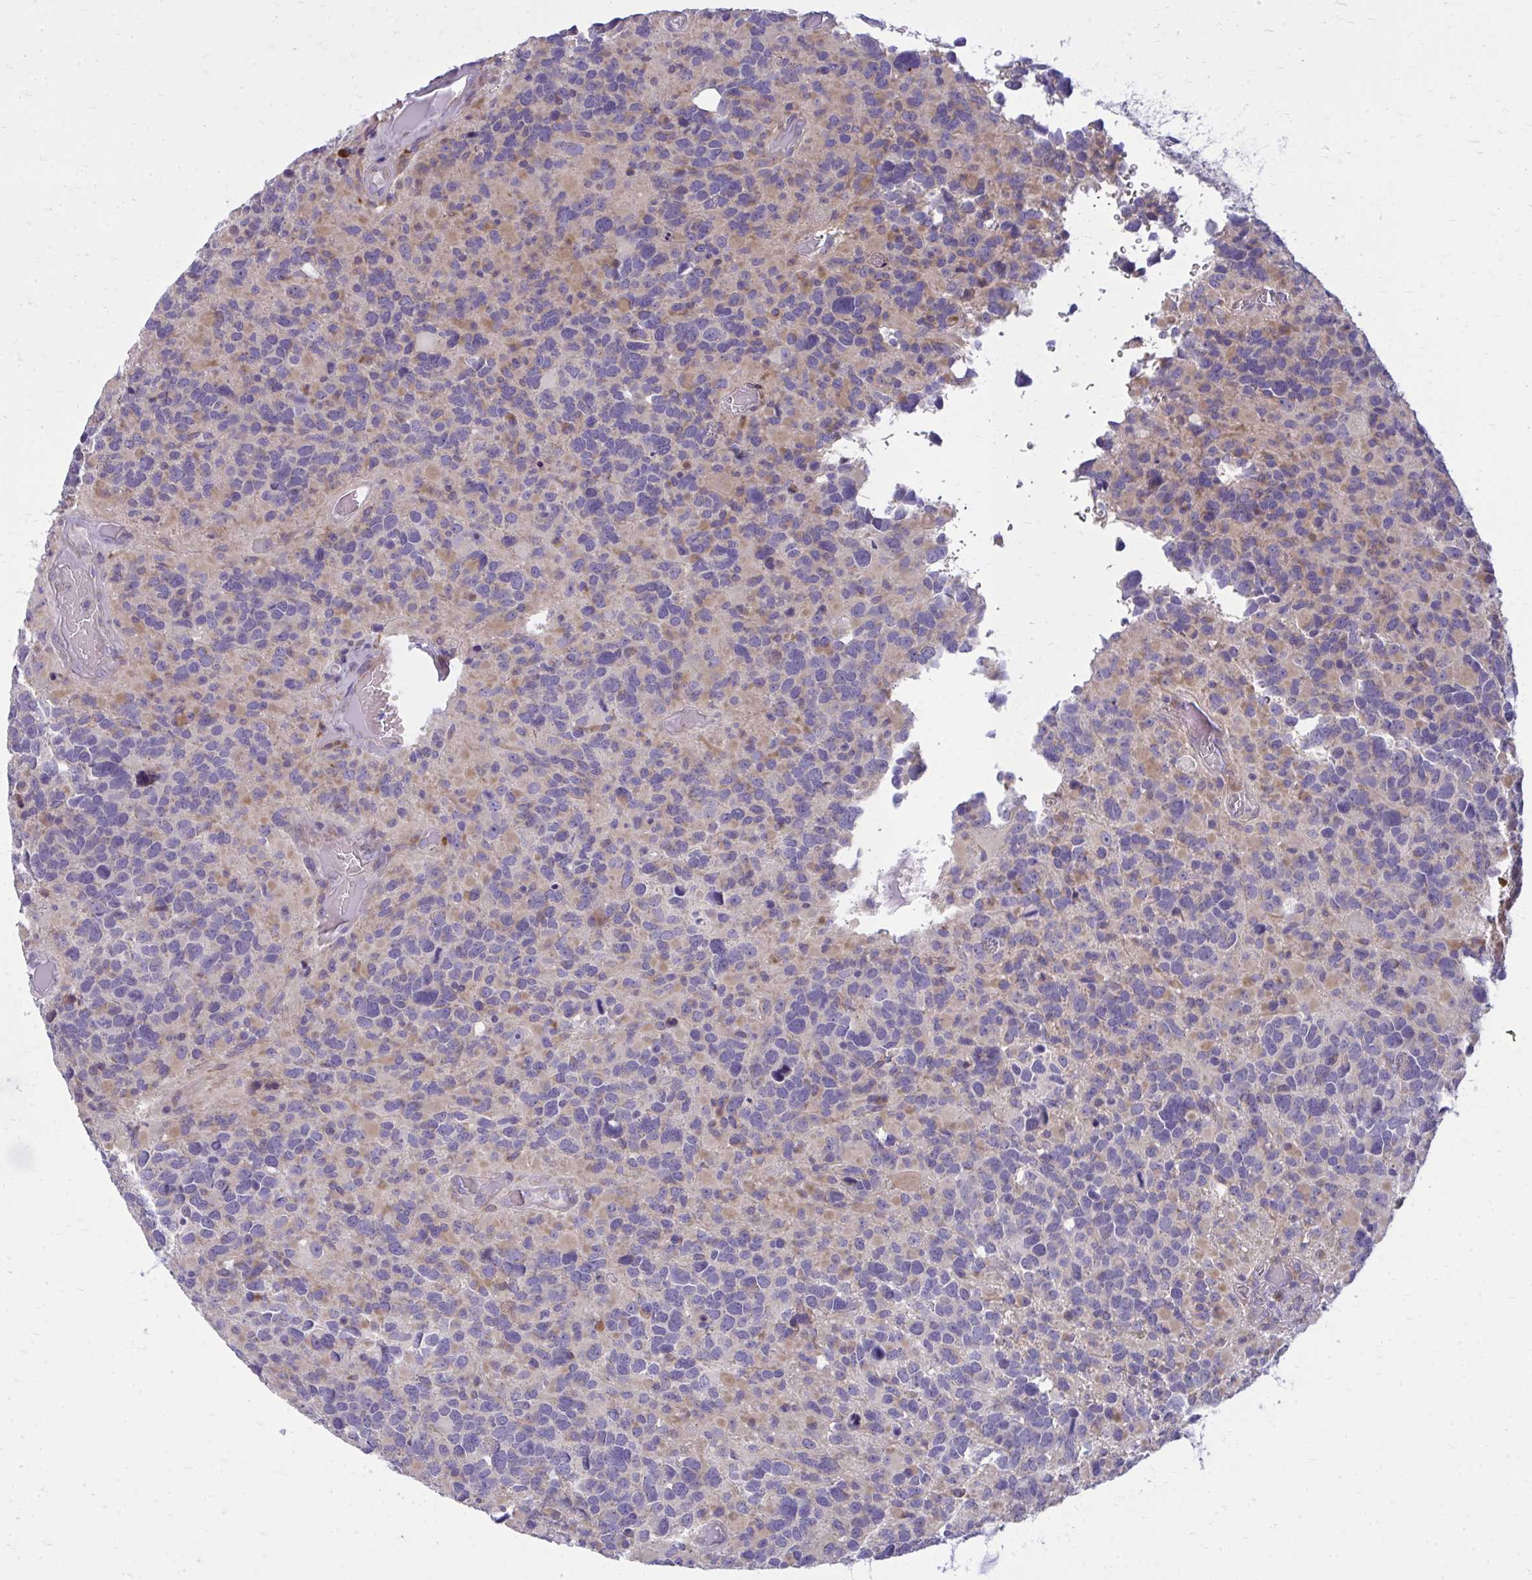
{"staining": {"intensity": "negative", "quantity": "none", "location": "none"}, "tissue": "glioma", "cell_type": "Tumor cells", "image_type": "cancer", "snomed": [{"axis": "morphology", "description": "Glioma, malignant, High grade"}, {"axis": "topography", "description": "Brain"}], "caption": "Image shows no protein expression in tumor cells of glioma tissue.", "gene": "CEMP1", "patient": {"sex": "female", "age": 40}}